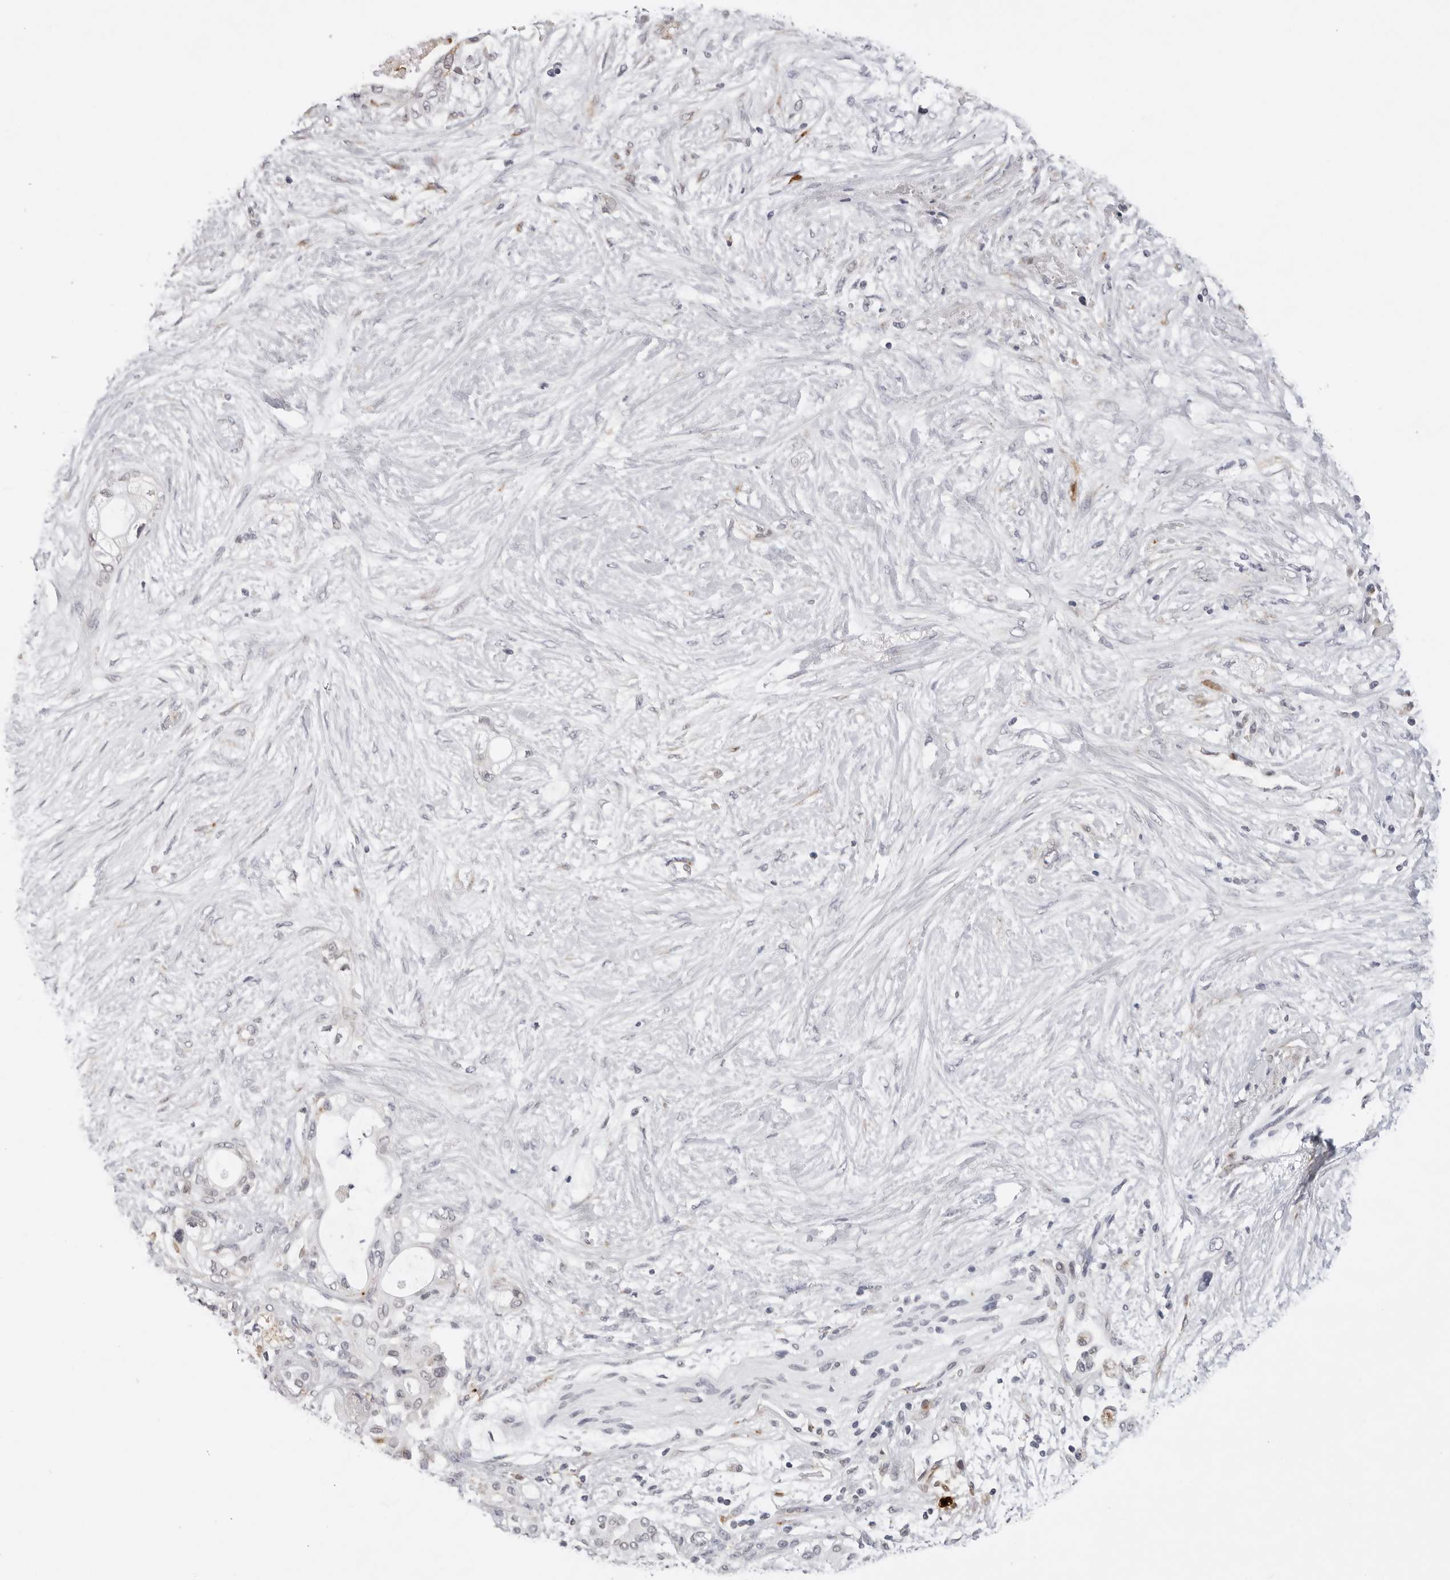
{"staining": {"intensity": "negative", "quantity": "none", "location": "none"}, "tissue": "pancreatic cancer", "cell_type": "Tumor cells", "image_type": "cancer", "snomed": [{"axis": "morphology", "description": "Adenocarcinoma, NOS"}, {"axis": "topography", "description": "Pancreas"}], "caption": "This is an immunohistochemistry image of pancreatic adenocarcinoma. There is no expression in tumor cells.", "gene": "IL17RA", "patient": {"sex": "male", "age": 53}}